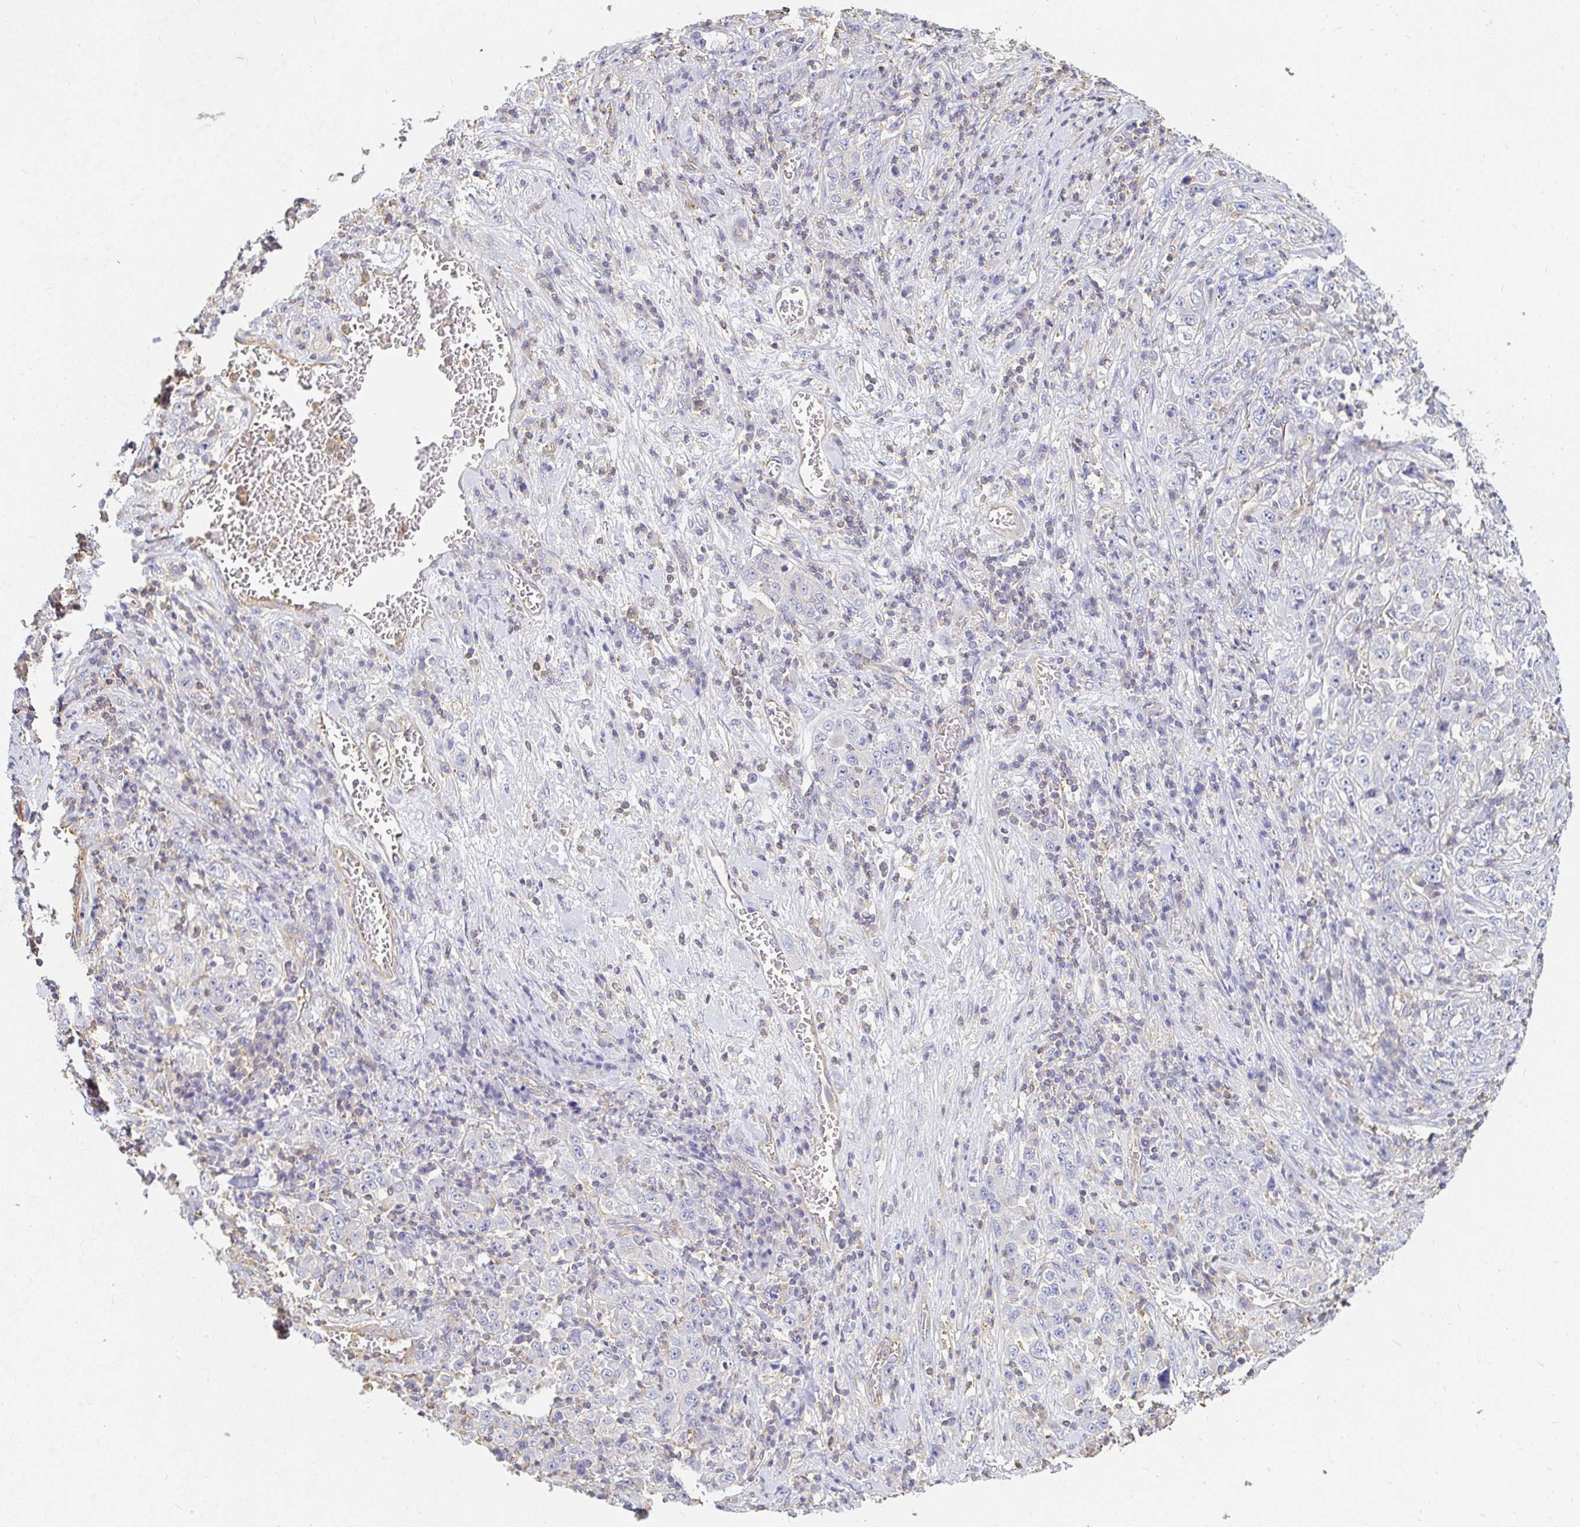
{"staining": {"intensity": "negative", "quantity": "none", "location": "none"}, "tissue": "stomach cancer", "cell_type": "Tumor cells", "image_type": "cancer", "snomed": [{"axis": "morphology", "description": "Normal tissue, NOS"}, {"axis": "morphology", "description": "Adenocarcinoma, NOS"}, {"axis": "topography", "description": "Stomach, upper"}, {"axis": "topography", "description": "Stomach"}], "caption": "Human adenocarcinoma (stomach) stained for a protein using immunohistochemistry (IHC) reveals no expression in tumor cells.", "gene": "TSPAN19", "patient": {"sex": "male", "age": 59}}